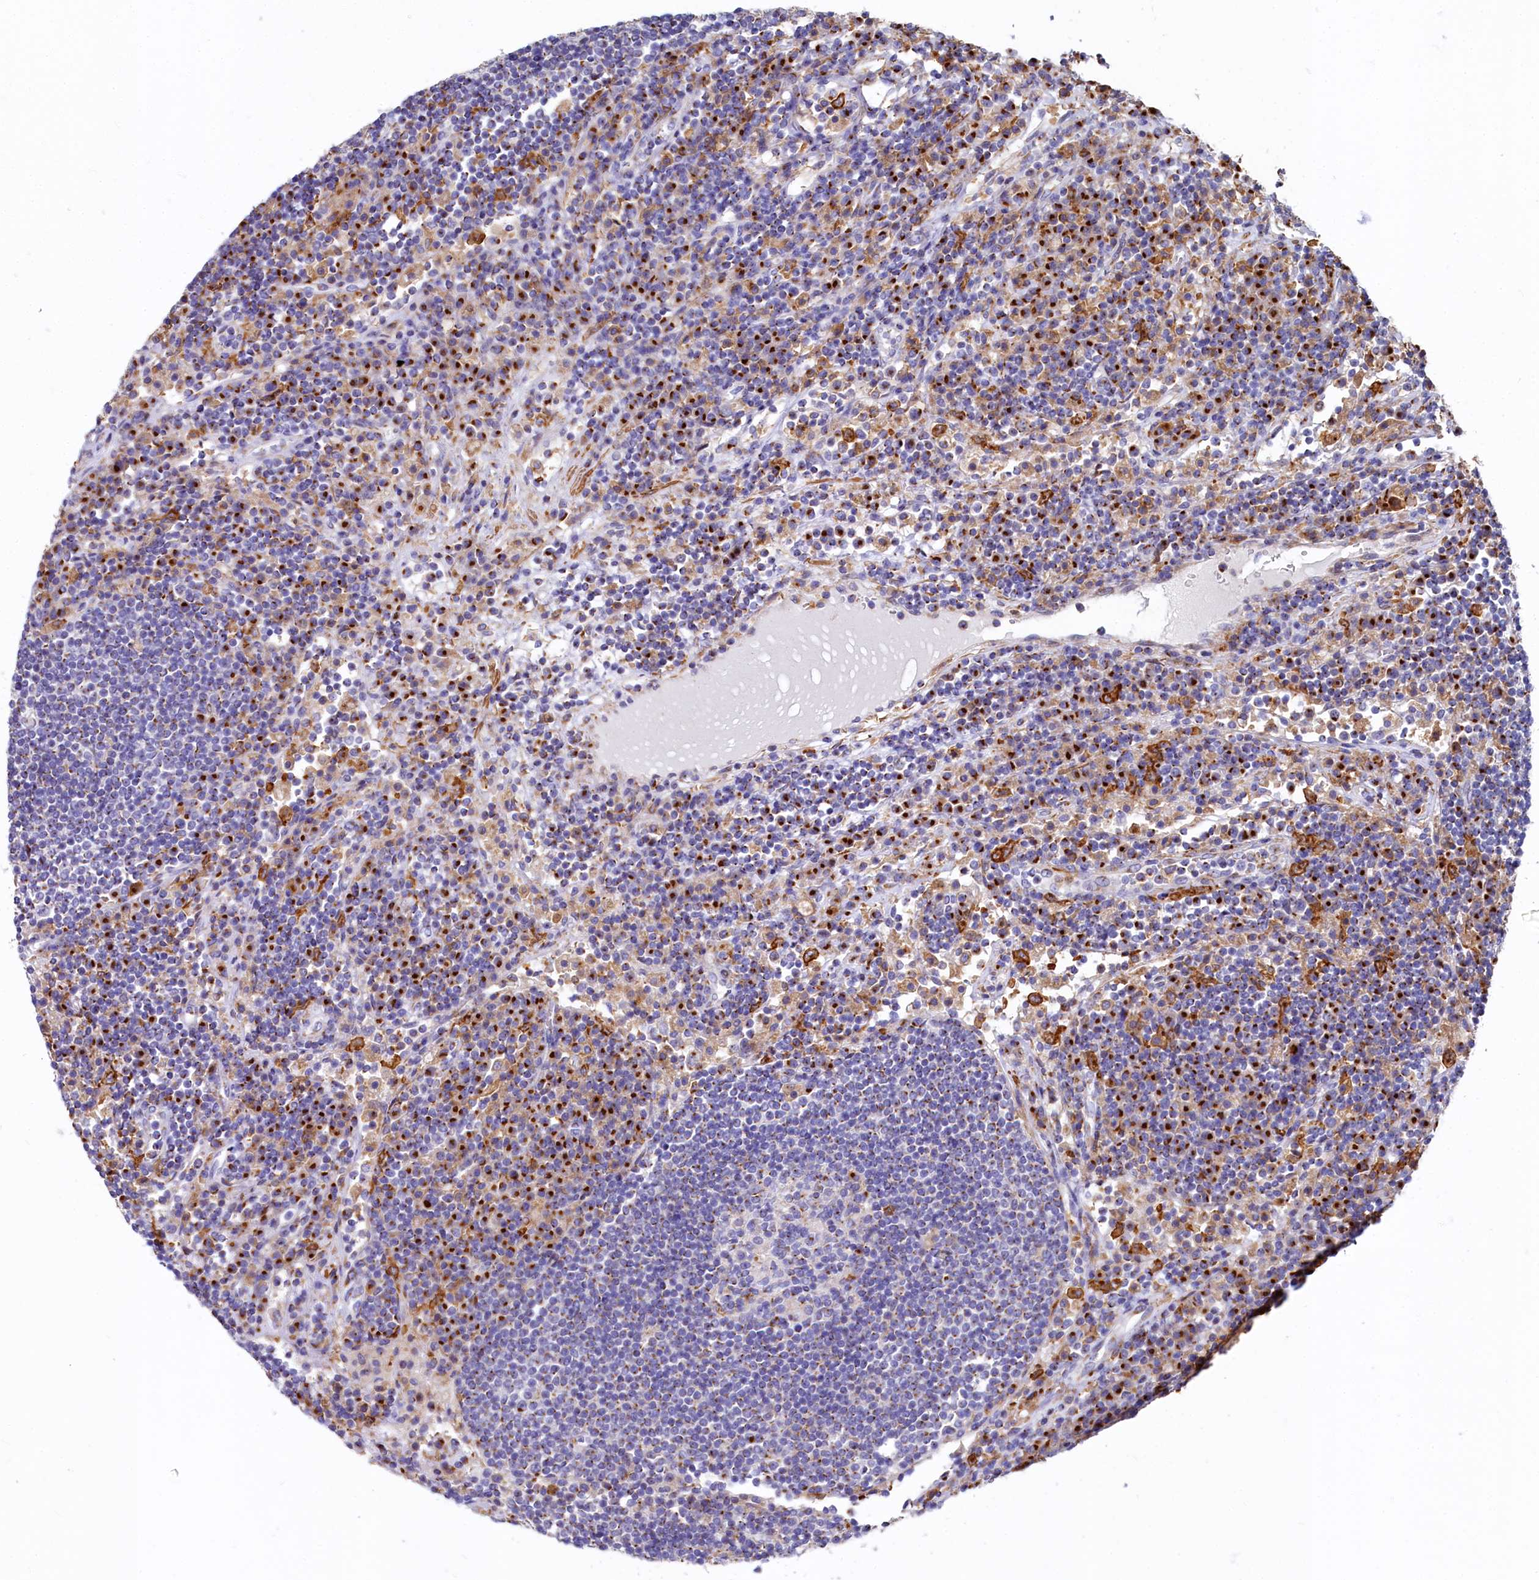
{"staining": {"intensity": "moderate", "quantity": "<25%", "location": "cytoplasmic/membranous"}, "tissue": "lymph node", "cell_type": "Germinal center cells", "image_type": "normal", "snomed": [{"axis": "morphology", "description": "Normal tissue, NOS"}, {"axis": "topography", "description": "Lymph node"}], "caption": "Brown immunohistochemical staining in normal lymph node displays moderate cytoplasmic/membranous staining in approximately <25% of germinal center cells.", "gene": "BET1L", "patient": {"sex": "female", "age": 53}}